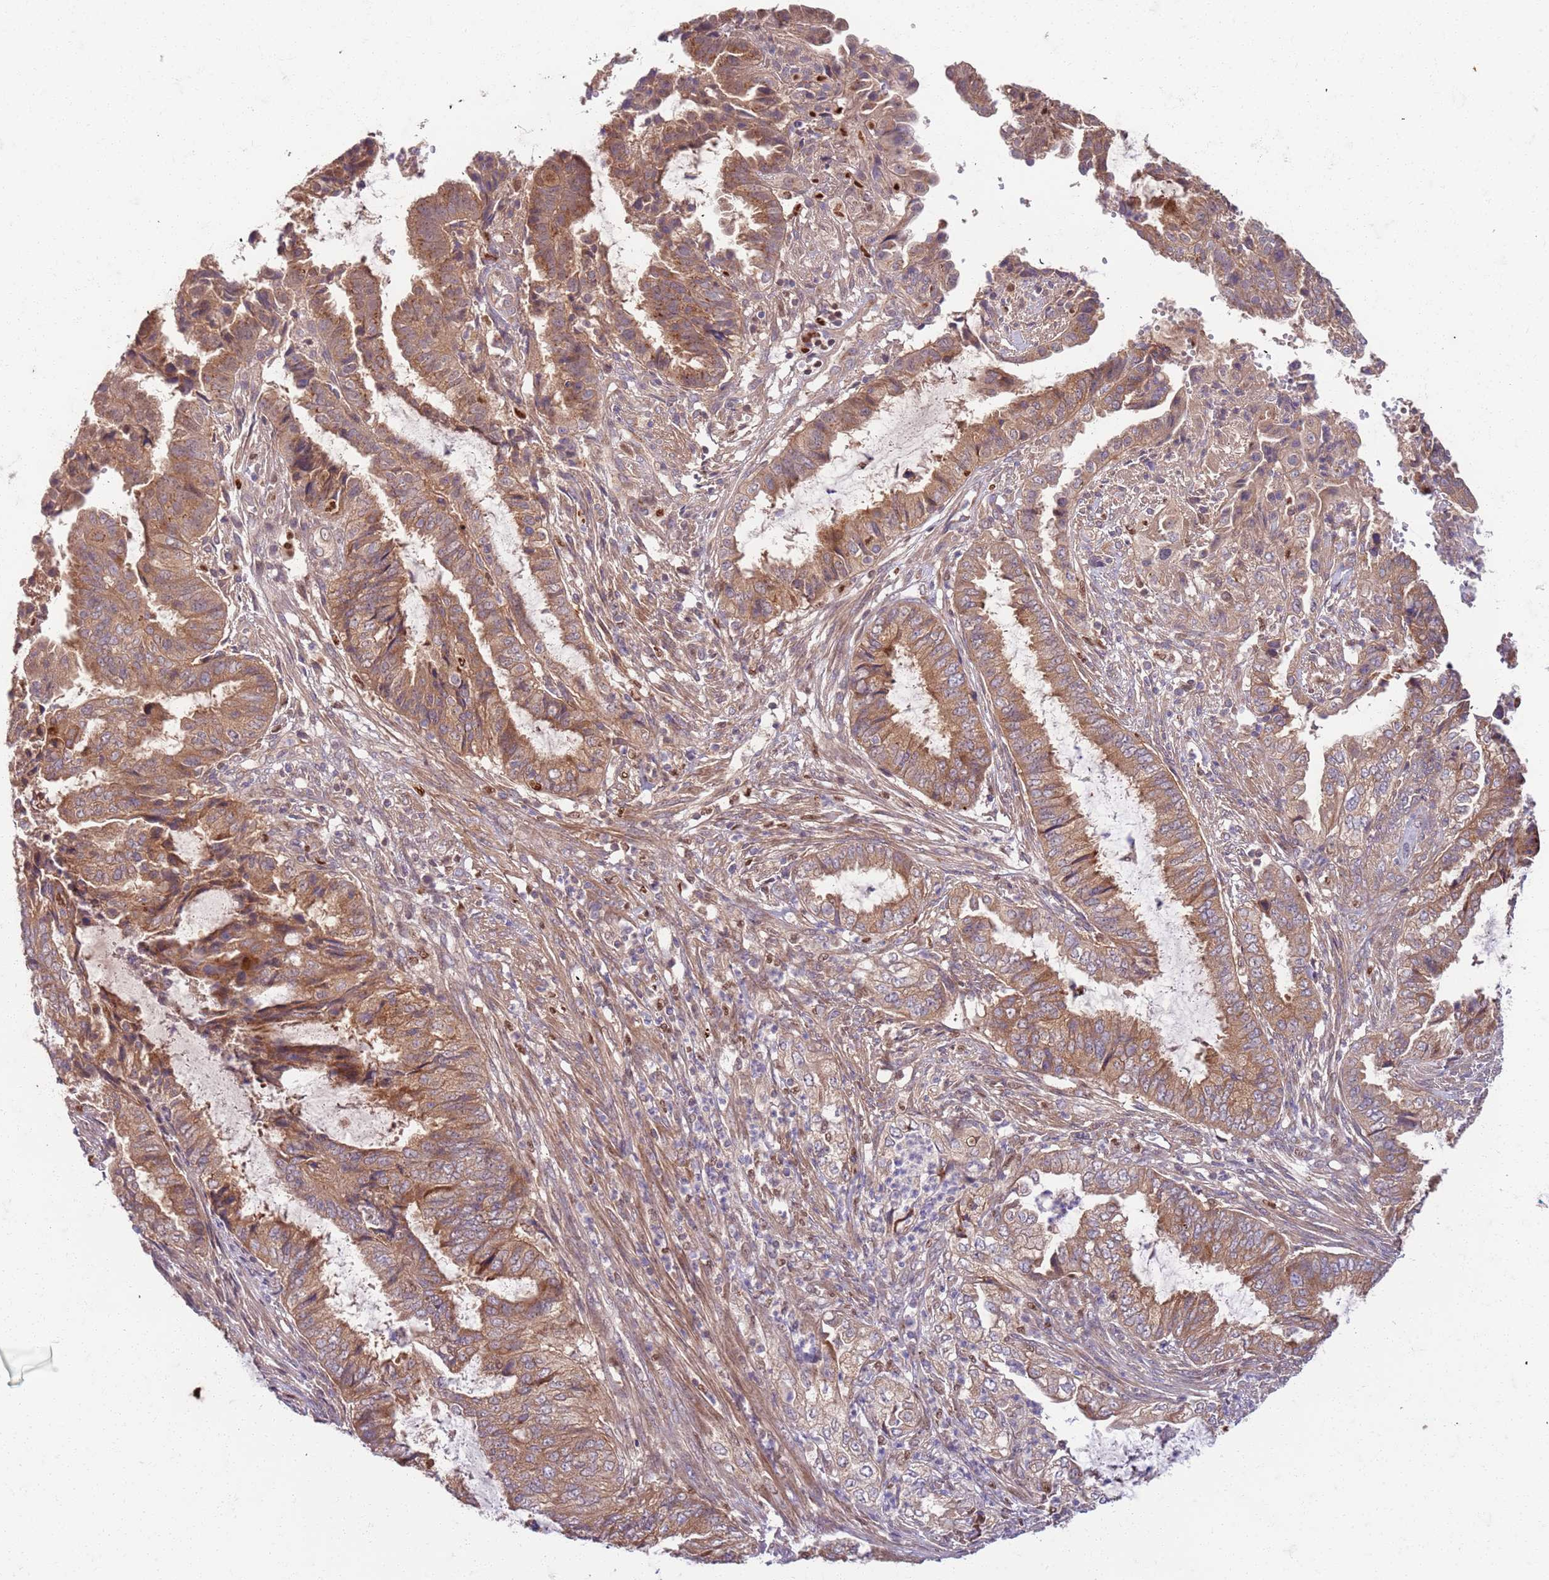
{"staining": {"intensity": "moderate", "quantity": ">75%", "location": "cytoplasmic/membranous"}, "tissue": "endometrial cancer", "cell_type": "Tumor cells", "image_type": "cancer", "snomed": [{"axis": "morphology", "description": "Adenocarcinoma, NOS"}, {"axis": "topography", "description": "Endometrium"}], "caption": "Immunohistochemistry photomicrograph of neoplastic tissue: endometrial cancer (adenocarcinoma) stained using IHC exhibits medium levels of moderate protein expression localized specifically in the cytoplasmic/membranous of tumor cells, appearing as a cytoplasmic/membranous brown color.", "gene": "OSBP", "patient": {"sex": "female", "age": 51}}